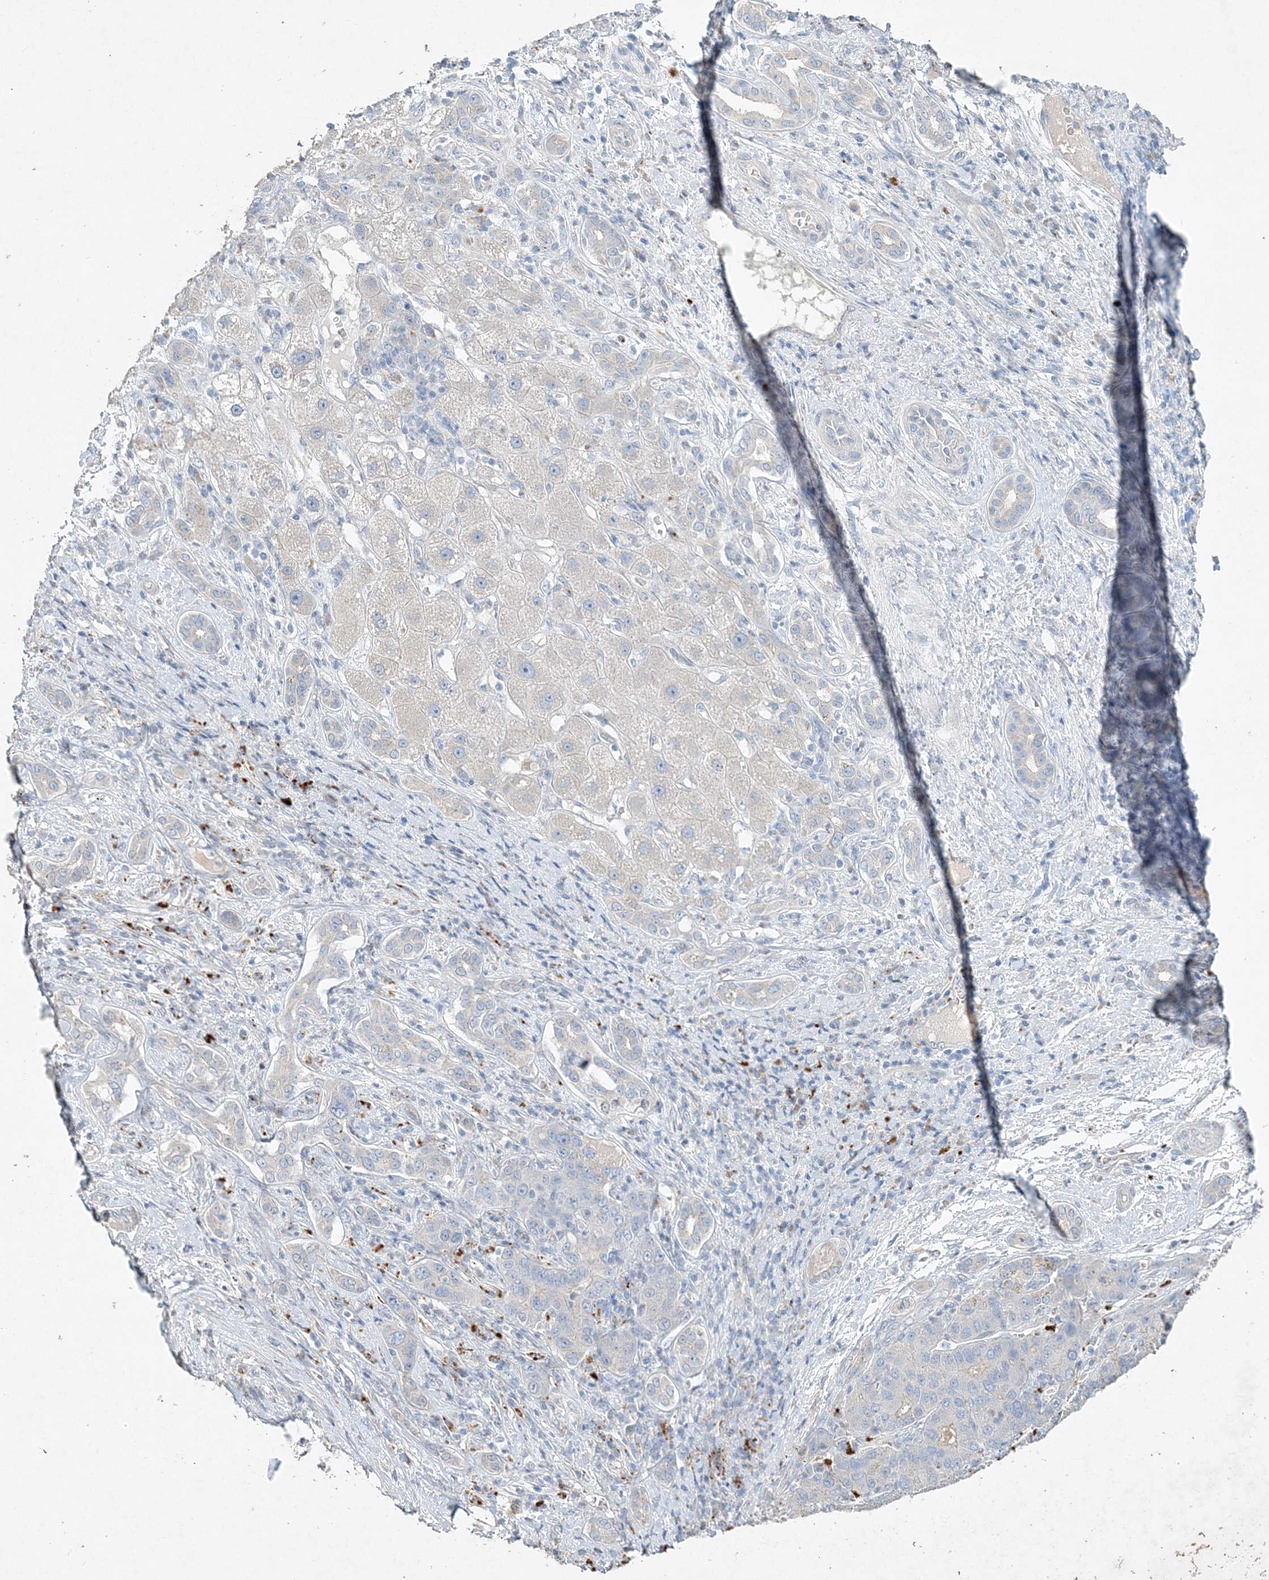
{"staining": {"intensity": "negative", "quantity": "none", "location": "none"}, "tissue": "liver cancer", "cell_type": "Tumor cells", "image_type": "cancer", "snomed": [{"axis": "morphology", "description": "Carcinoma, Hepatocellular, NOS"}, {"axis": "topography", "description": "Liver"}], "caption": "Tumor cells are negative for brown protein staining in liver cancer (hepatocellular carcinoma). The staining was performed using DAB to visualize the protein expression in brown, while the nuclei were stained in blue with hematoxylin (Magnification: 20x).", "gene": "DNAH5", "patient": {"sex": "male", "age": 65}}